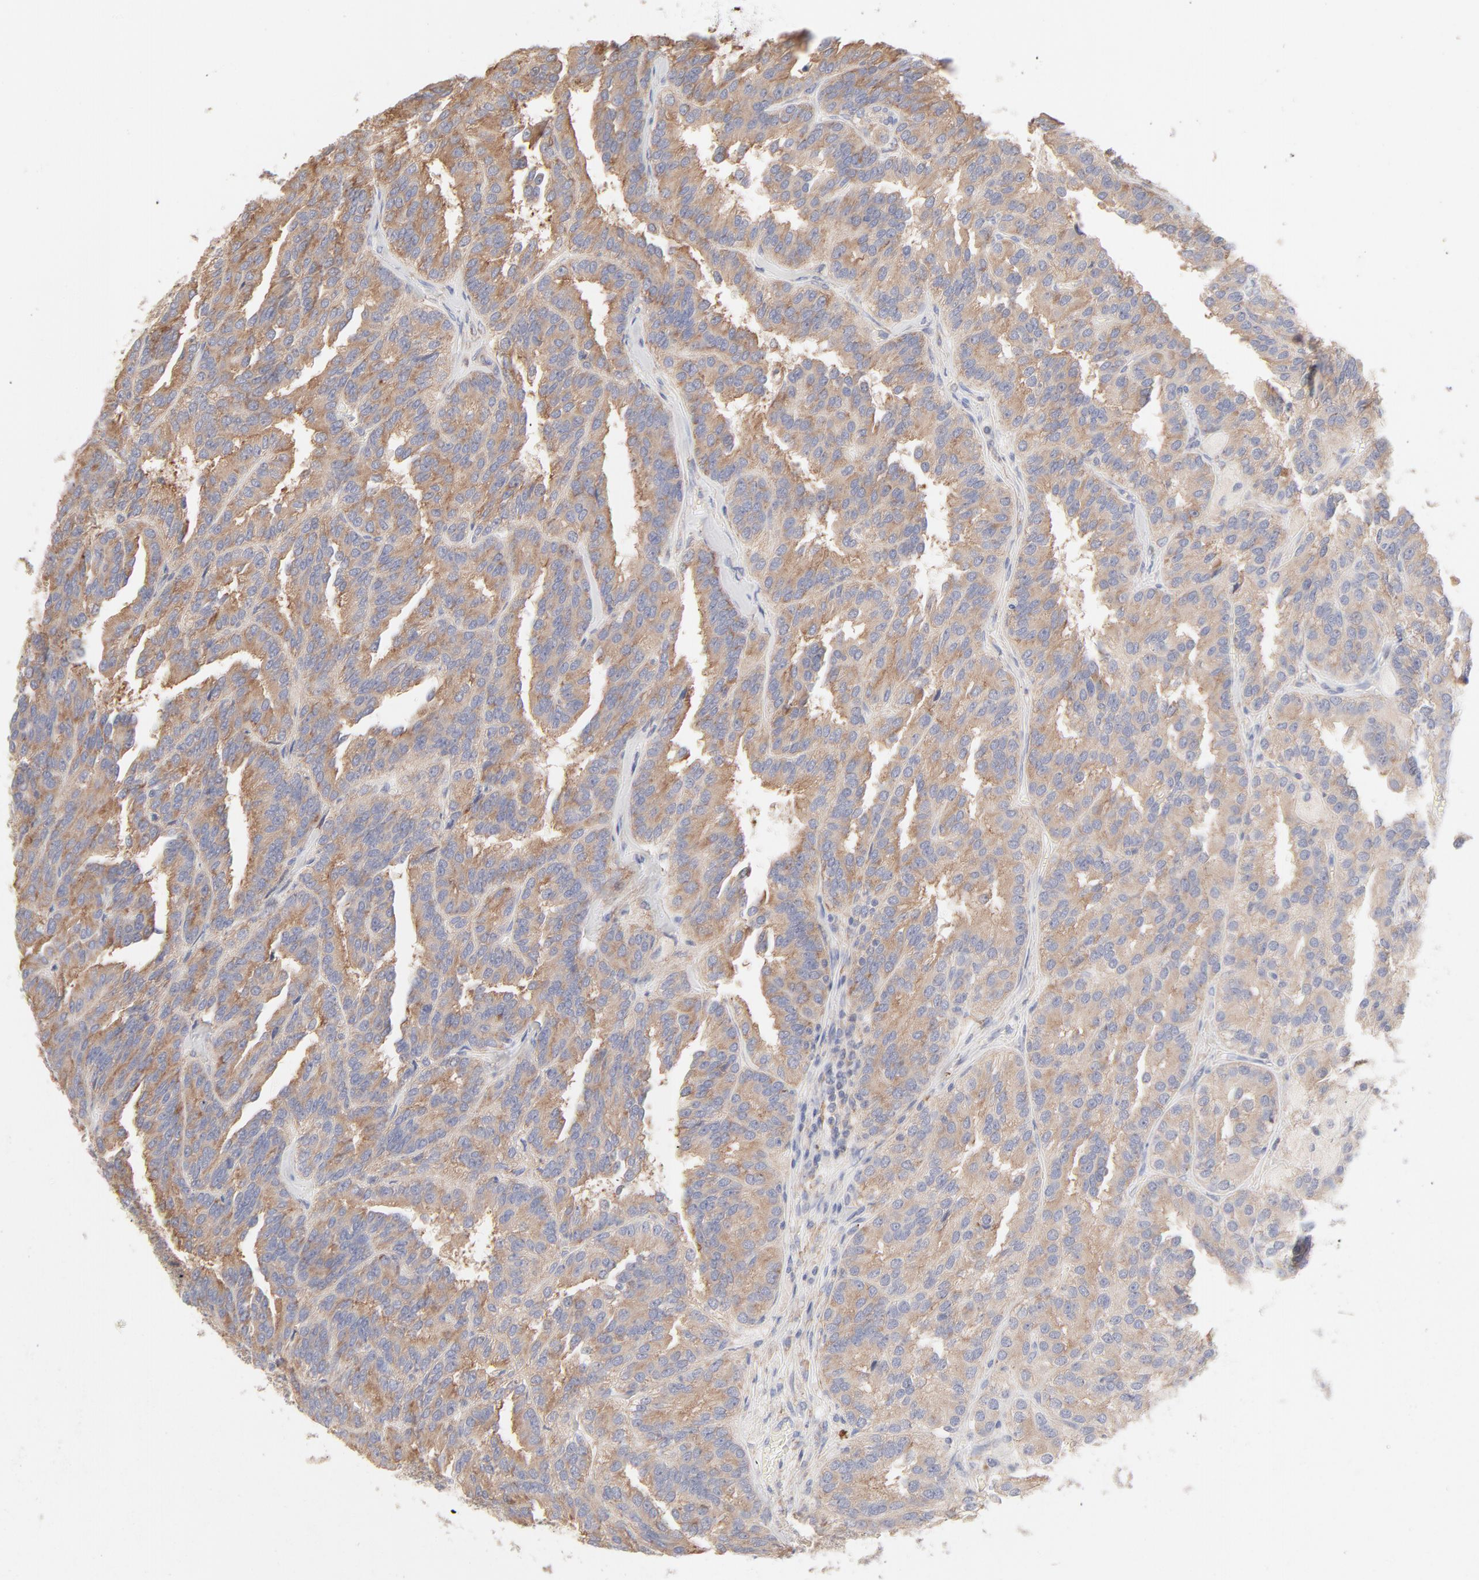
{"staining": {"intensity": "moderate", "quantity": ">75%", "location": "cytoplasmic/membranous"}, "tissue": "renal cancer", "cell_type": "Tumor cells", "image_type": "cancer", "snomed": [{"axis": "morphology", "description": "Adenocarcinoma, NOS"}, {"axis": "topography", "description": "Kidney"}], "caption": "The micrograph displays a brown stain indicating the presence of a protein in the cytoplasmic/membranous of tumor cells in renal cancer. The staining was performed using DAB to visualize the protein expression in brown, while the nuclei were stained in blue with hematoxylin (Magnification: 20x).", "gene": "RPS21", "patient": {"sex": "male", "age": 46}}